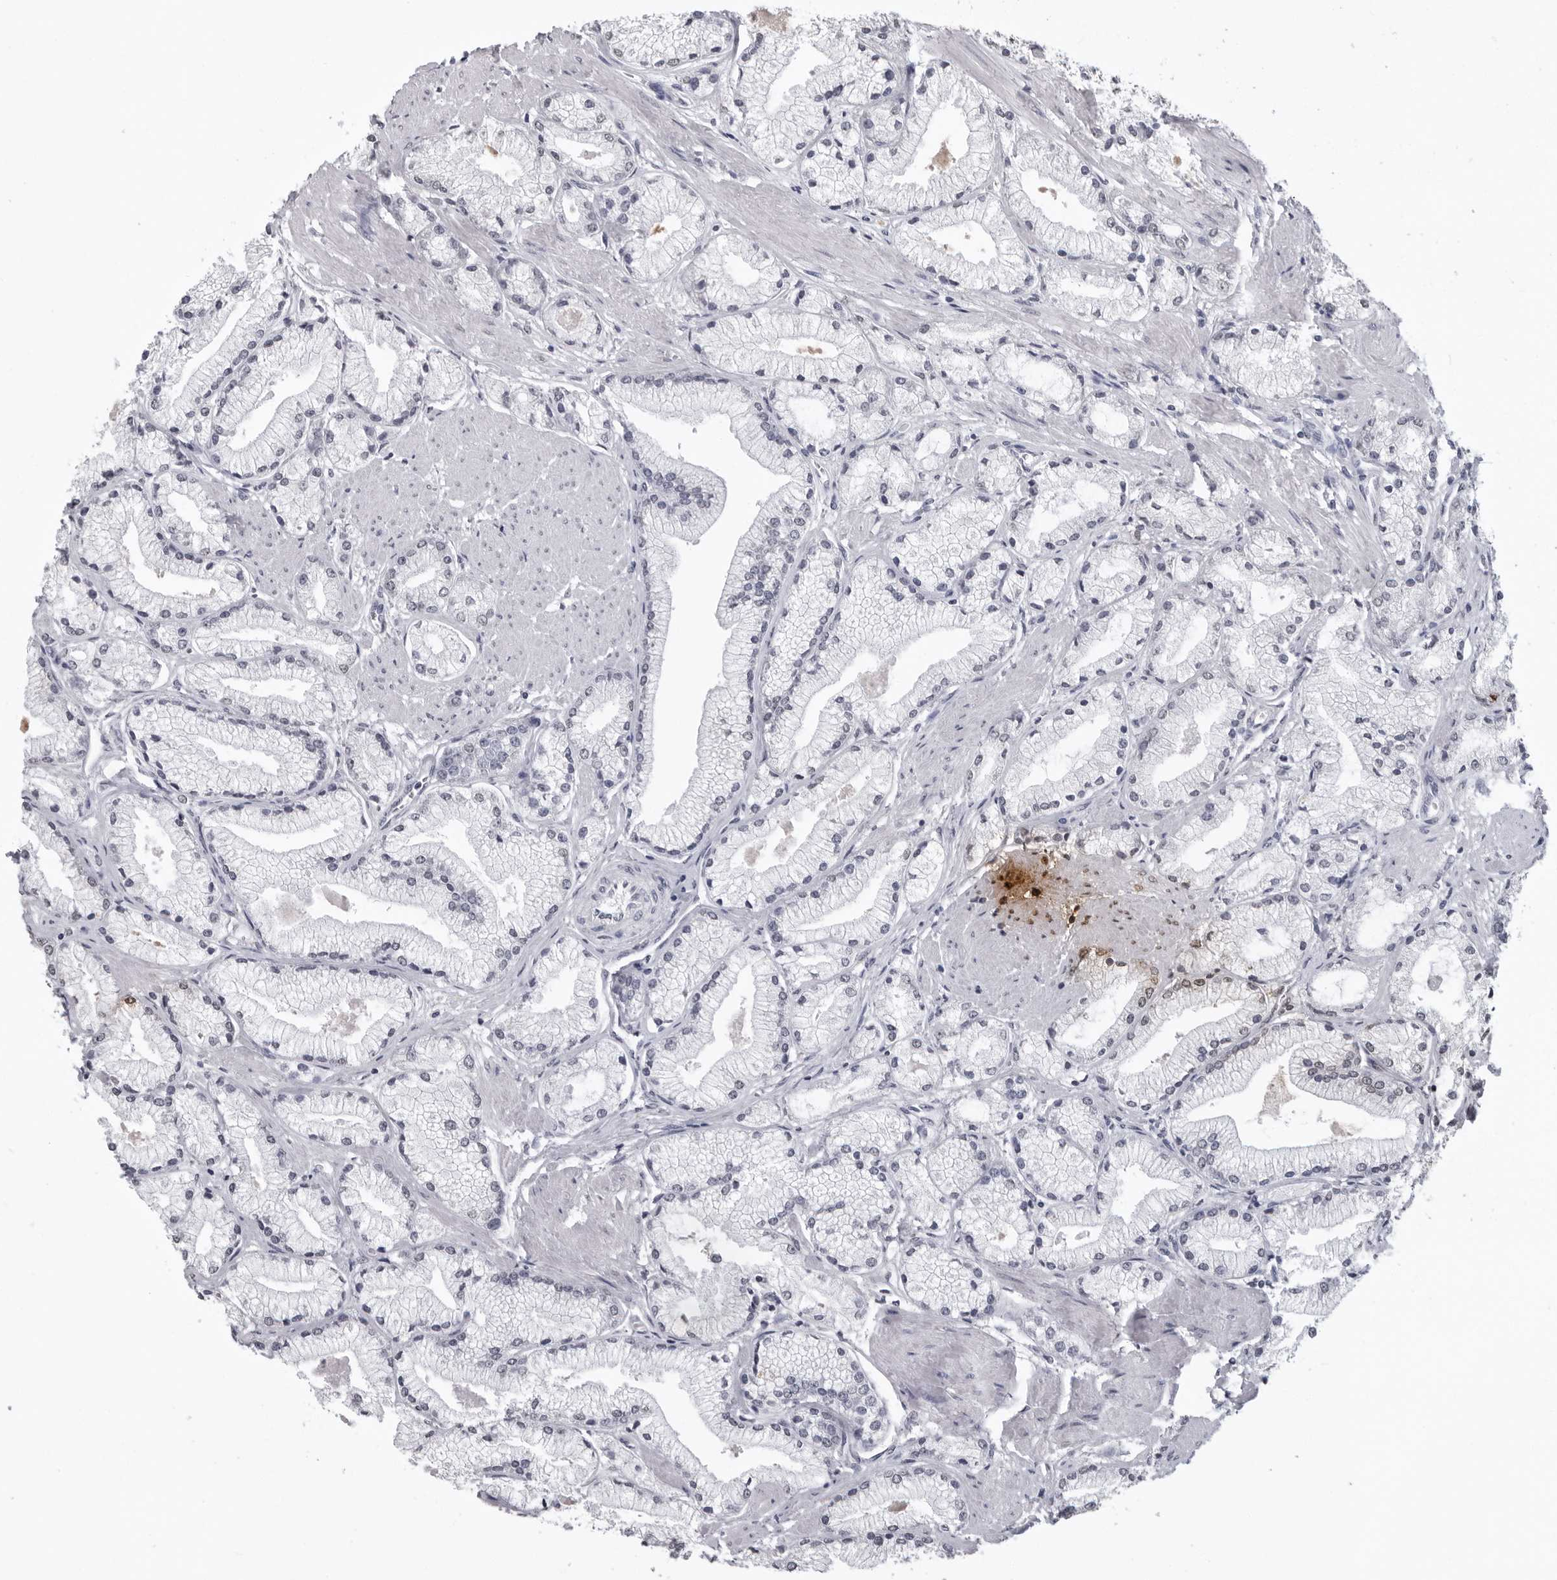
{"staining": {"intensity": "negative", "quantity": "none", "location": "none"}, "tissue": "prostate cancer", "cell_type": "Tumor cells", "image_type": "cancer", "snomed": [{"axis": "morphology", "description": "Adenocarcinoma, High grade"}, {"axis": "topography", "description": "Prostate"}], "caption": "Tumor cells are negative for brown protein staining in prostate cancer. (Brightfield microscopy of DAB immunohistochemistry (IHC) at high magnification).", "gene": "HEPACAM", "patient": {"sex": "male", "age": 50}}